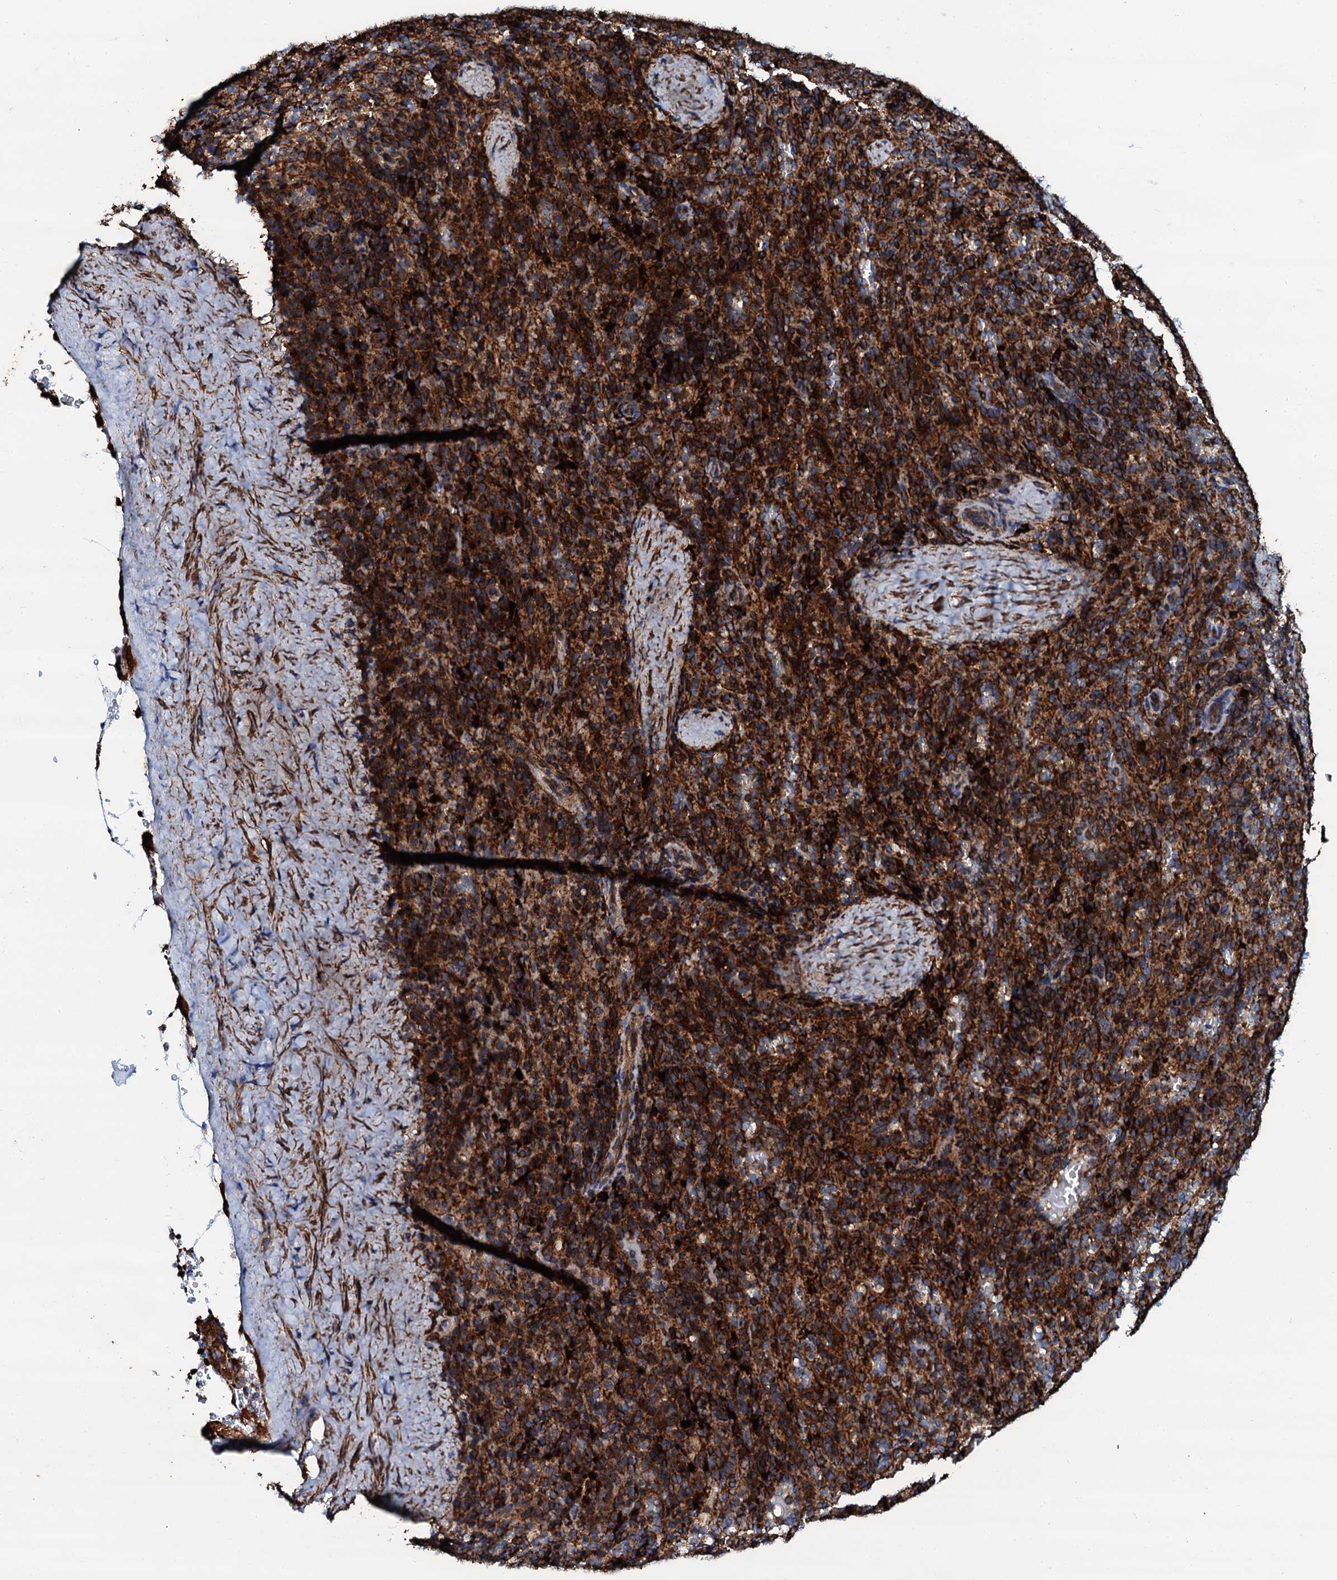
{"staining": {"intensity": "strong", "quantity": ">75%", "location": "cytoplasmic/membranous"}, "tissue": "spleen", "cell_type": "Cells in red pulp", "image_type": "normal", "snomed": [{"axis": "morphology", "description": "Normal tissue, NOS"}, {"axis": "topography", "description": "Spleen"}], "caption": "About >75% of cells in red pulp in unremarkable spleen reveal strong cytoplasmic/membranous protein positivity as visualized by brown immunohistochemical staining.", "gene": "INTS10", "patient": {"sex": "female", "age": 21}}